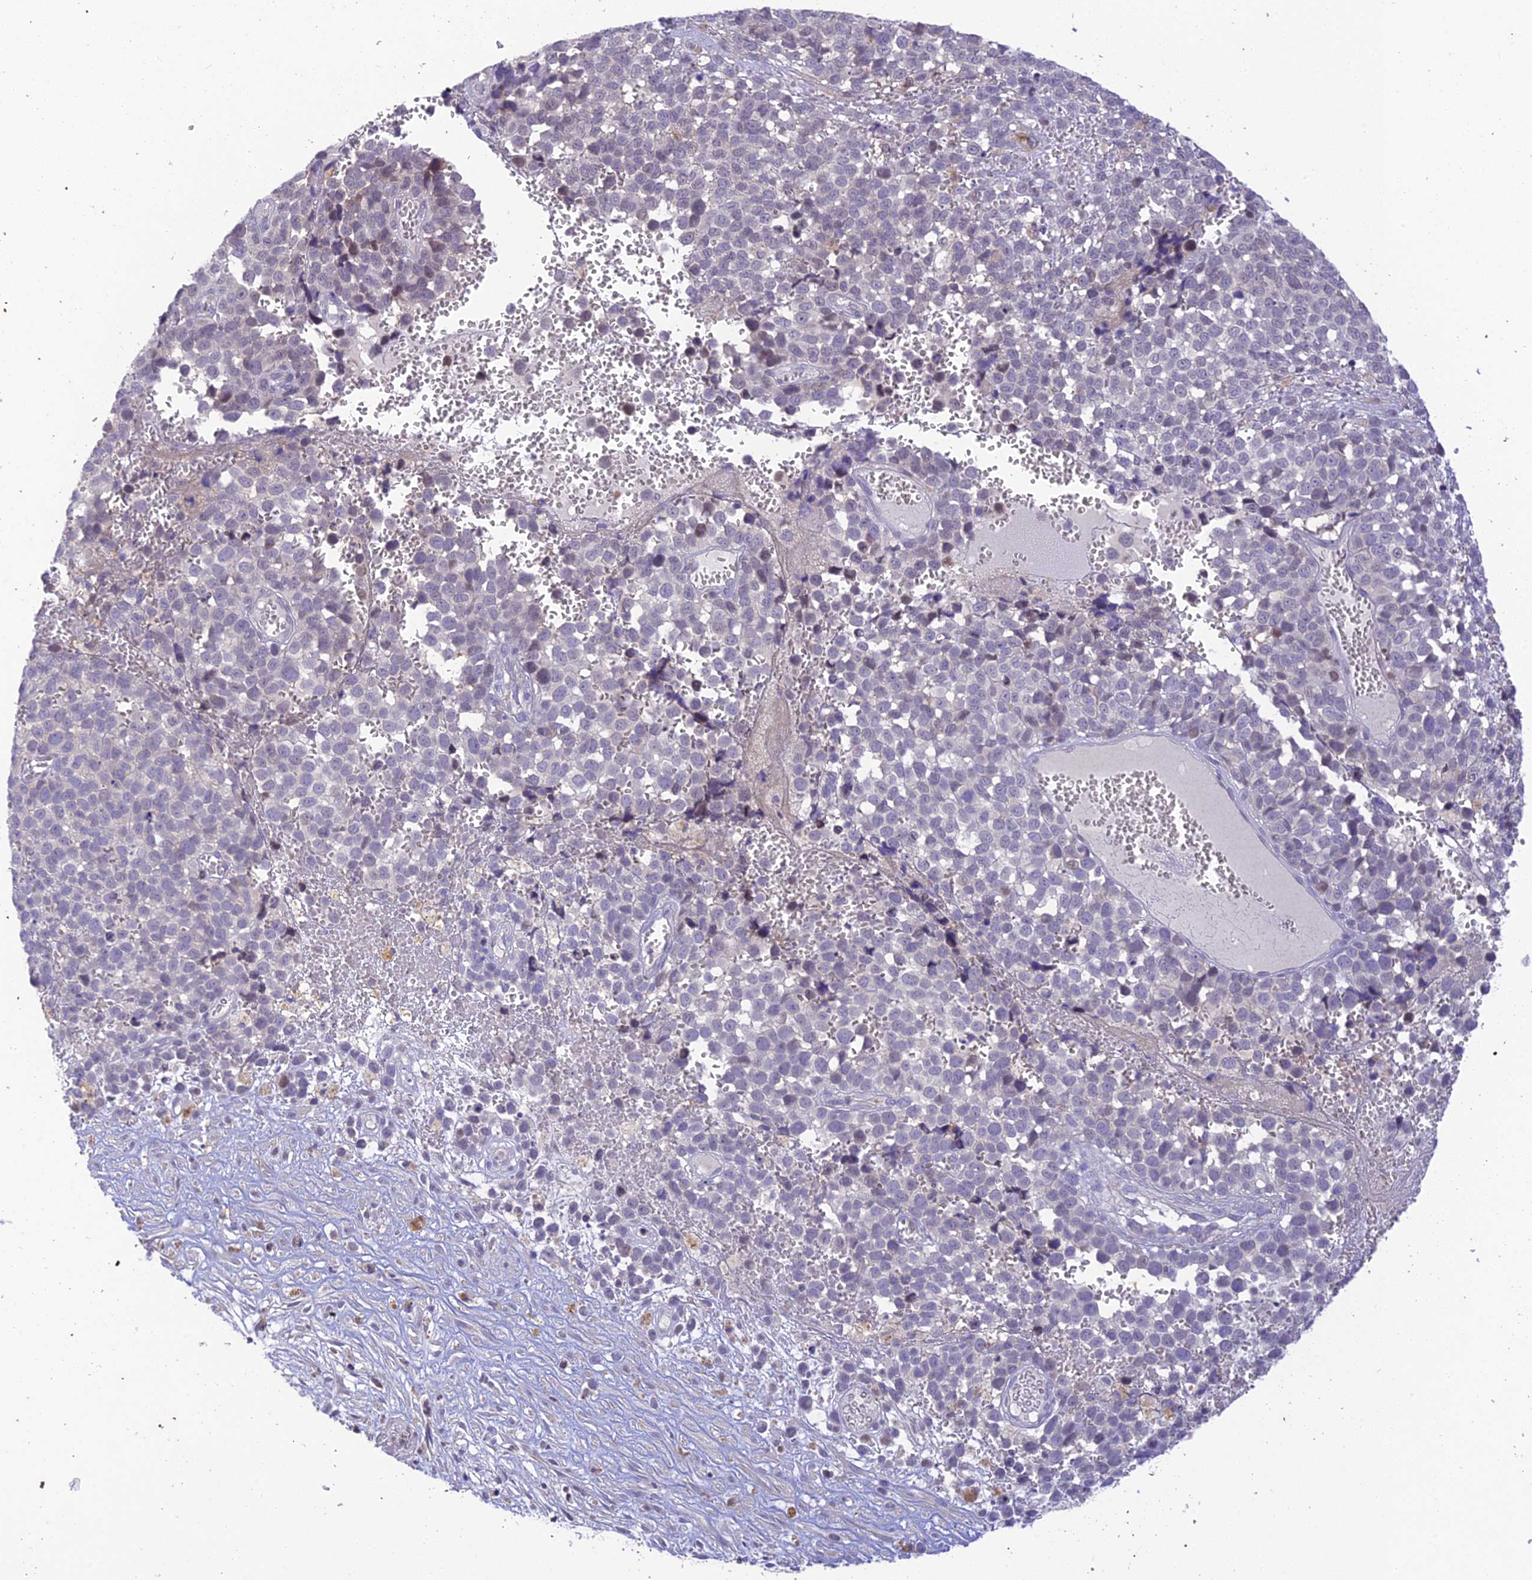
{"staining": {"intensity": "negative", "quantity": "none", "location": "none"}, "tissue": "melanoma", "cell_type": "Tumor cells", "image_type": "cancer", "snomed": [{"axis": "morphology", "description": "Malignant melanoma, NOS"}, {"axis": "topography", "description": "Nose, NOS"}], "caption": "Immunohistochemistry of human malignant melanoma reveals no staining in tumor cells. (IHC, brightfield microscopy, high magnification).", "gene": "BMT2", "patient": {"sex": "female", "age": 48}}